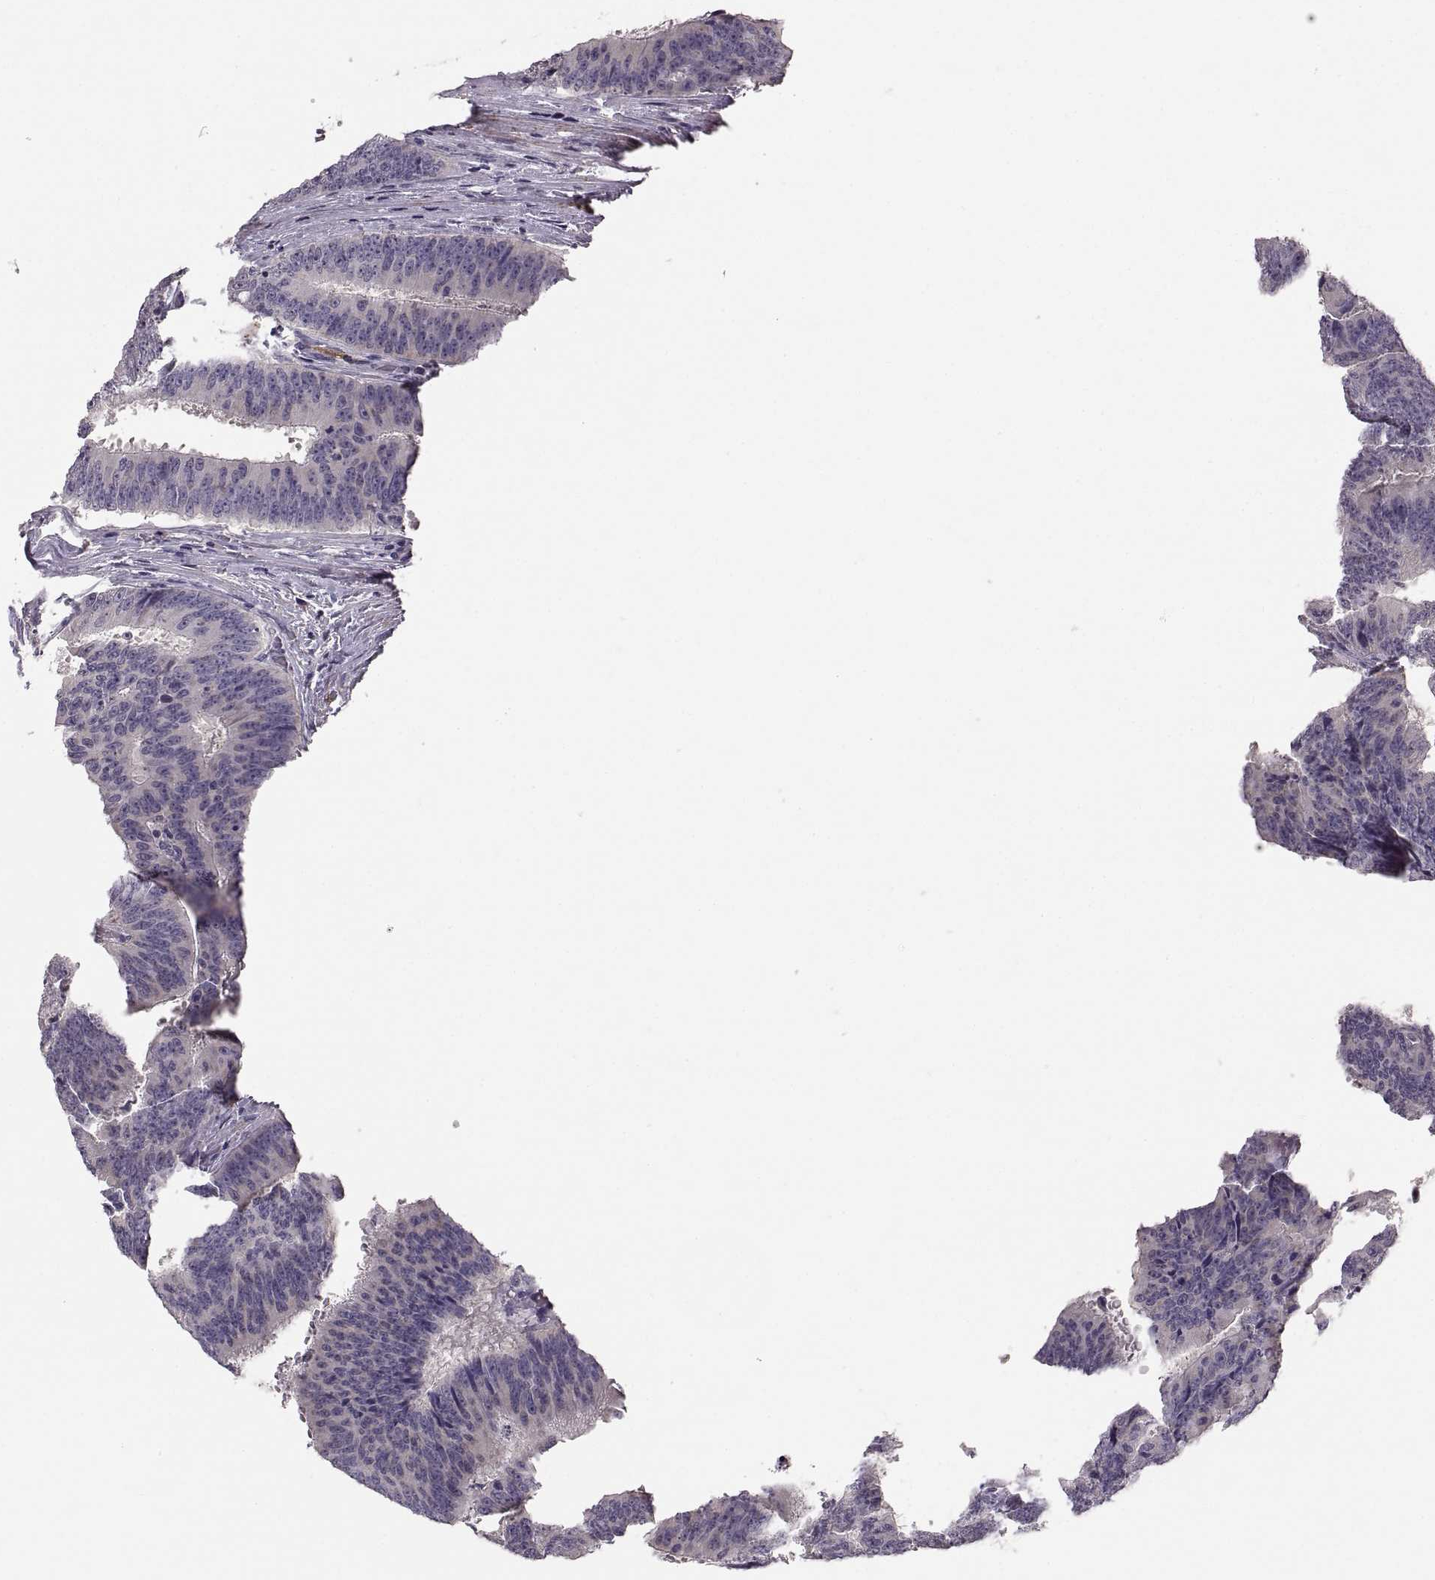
{"staining": {"intensity": "negative", "quantity": "none", "location": "none"}, "tissue": "colorectal cancer", "cell_type": "Tumor cells", "image_type": "cancer", "snomed": [{"axis": "morphology", "description": "Adenocarcinoma, NOS"}, {"axis": "topography", "description": "Colon"}], "caption": "Tumor cells show no significant protein expression in colorectal cancer (adenocarcinoma). (Immunohistochemistry (ihc), brightfield microscopy, high magnification).", "gene": "CDH2", "patient": {"sex": "female", "age": 82}}